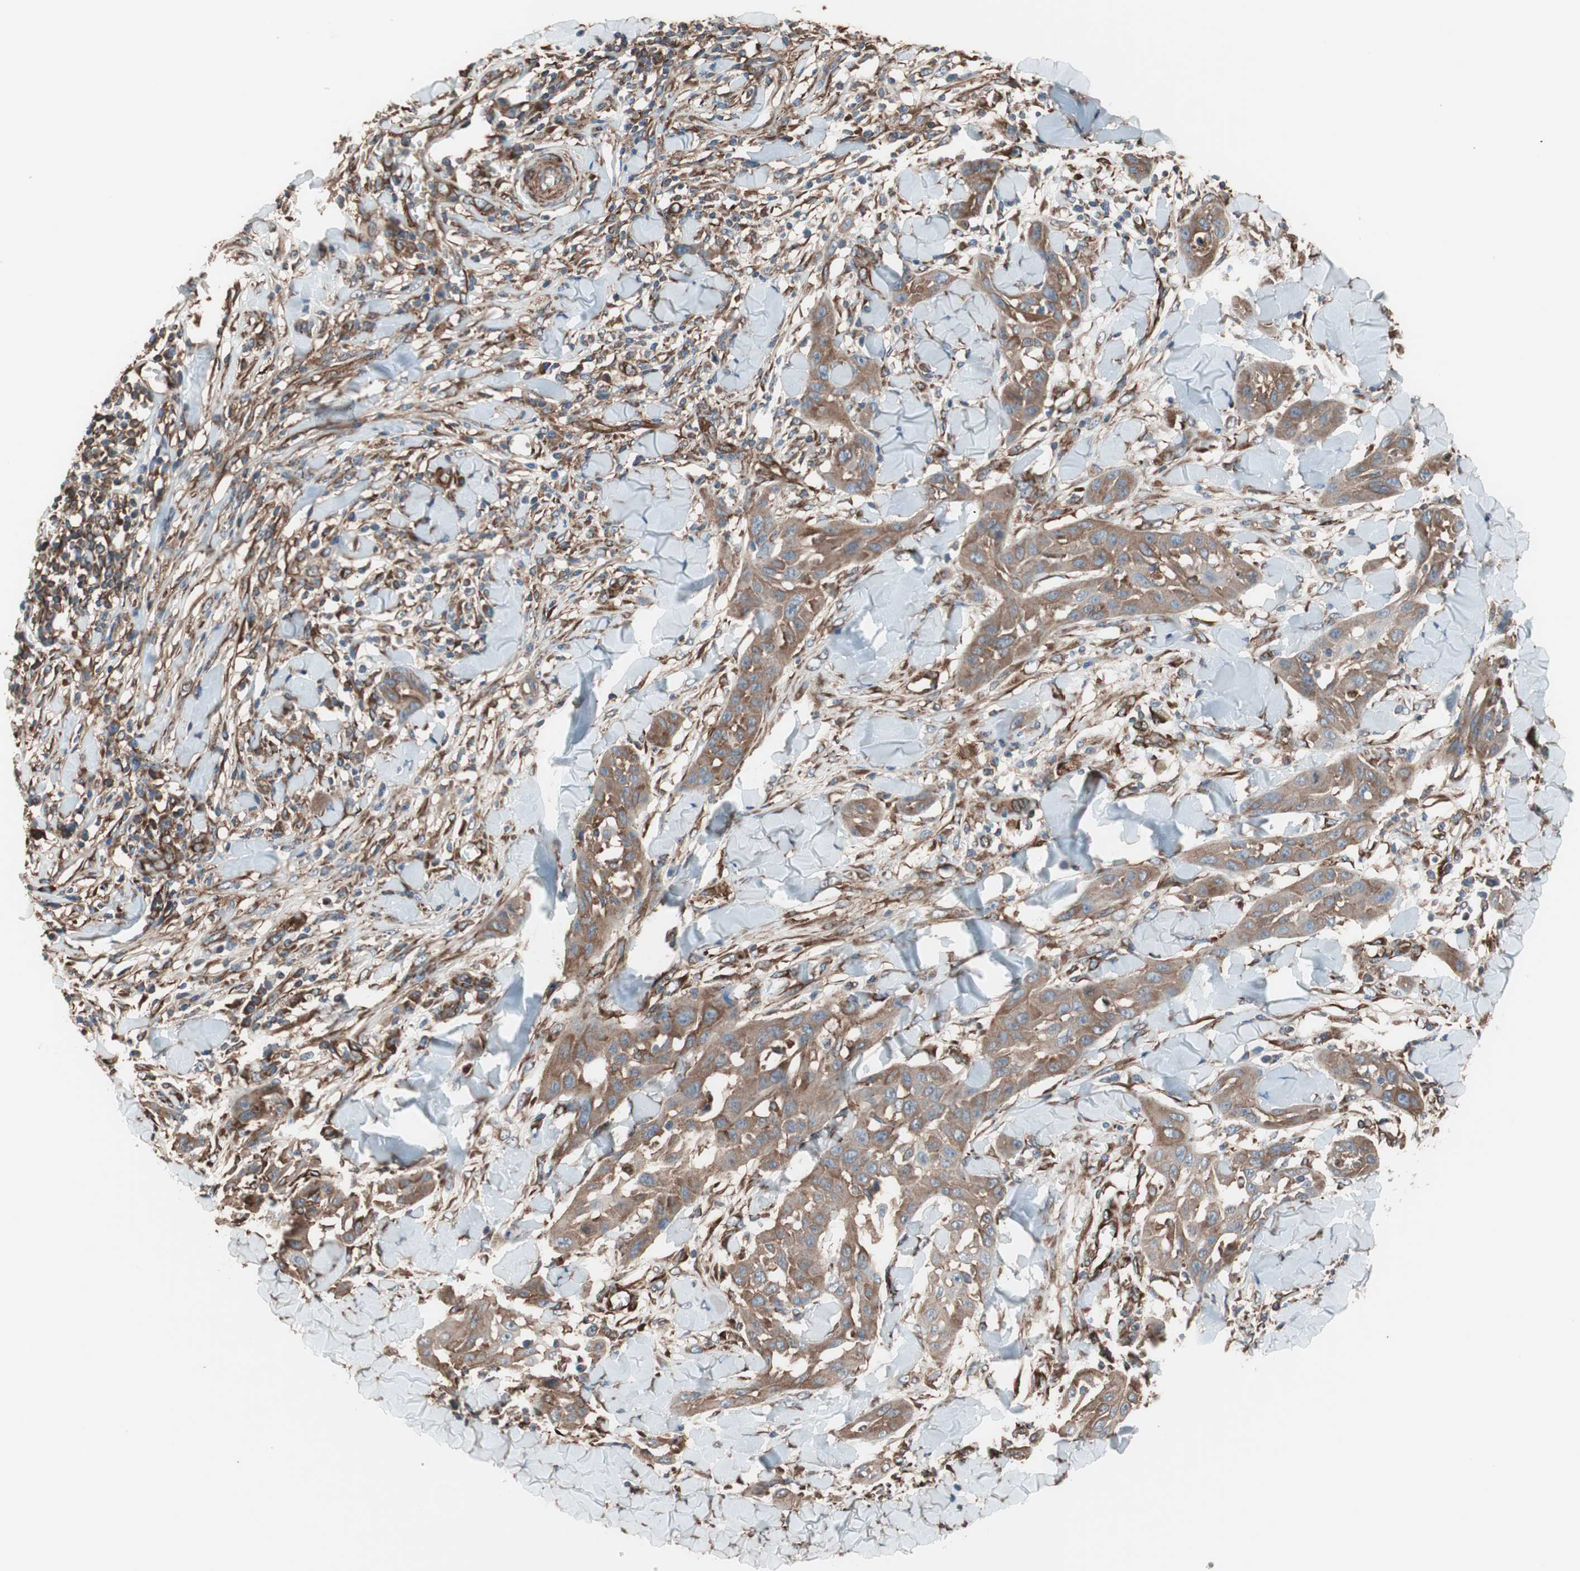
{"staining": {"intensity": "moderate", "quantity": ">75%", "location": "cytoplasmic/membranous"}, "tissue": "skin cancer", "cell_type": "Tumor cells", "image_type": "cancer", "snomed": [{"axis": "morphology", "description": "Squamous cell carcinoma, NOS"}, {"axis": "topography", "description": "Skin"}], "caption": "IHC photomicrograph of neoplastic tissue: skin squamous cell carcinoma stained using immunohistochemistry reveals medium levels of moderate protein expression localized specifically in the cytoplasmic/membranous of tumor cells, appearing as a cytoplasmic/membranous brown color.", "gene": "GPSM2", "patient": {"sex": "male", "age": 24}}